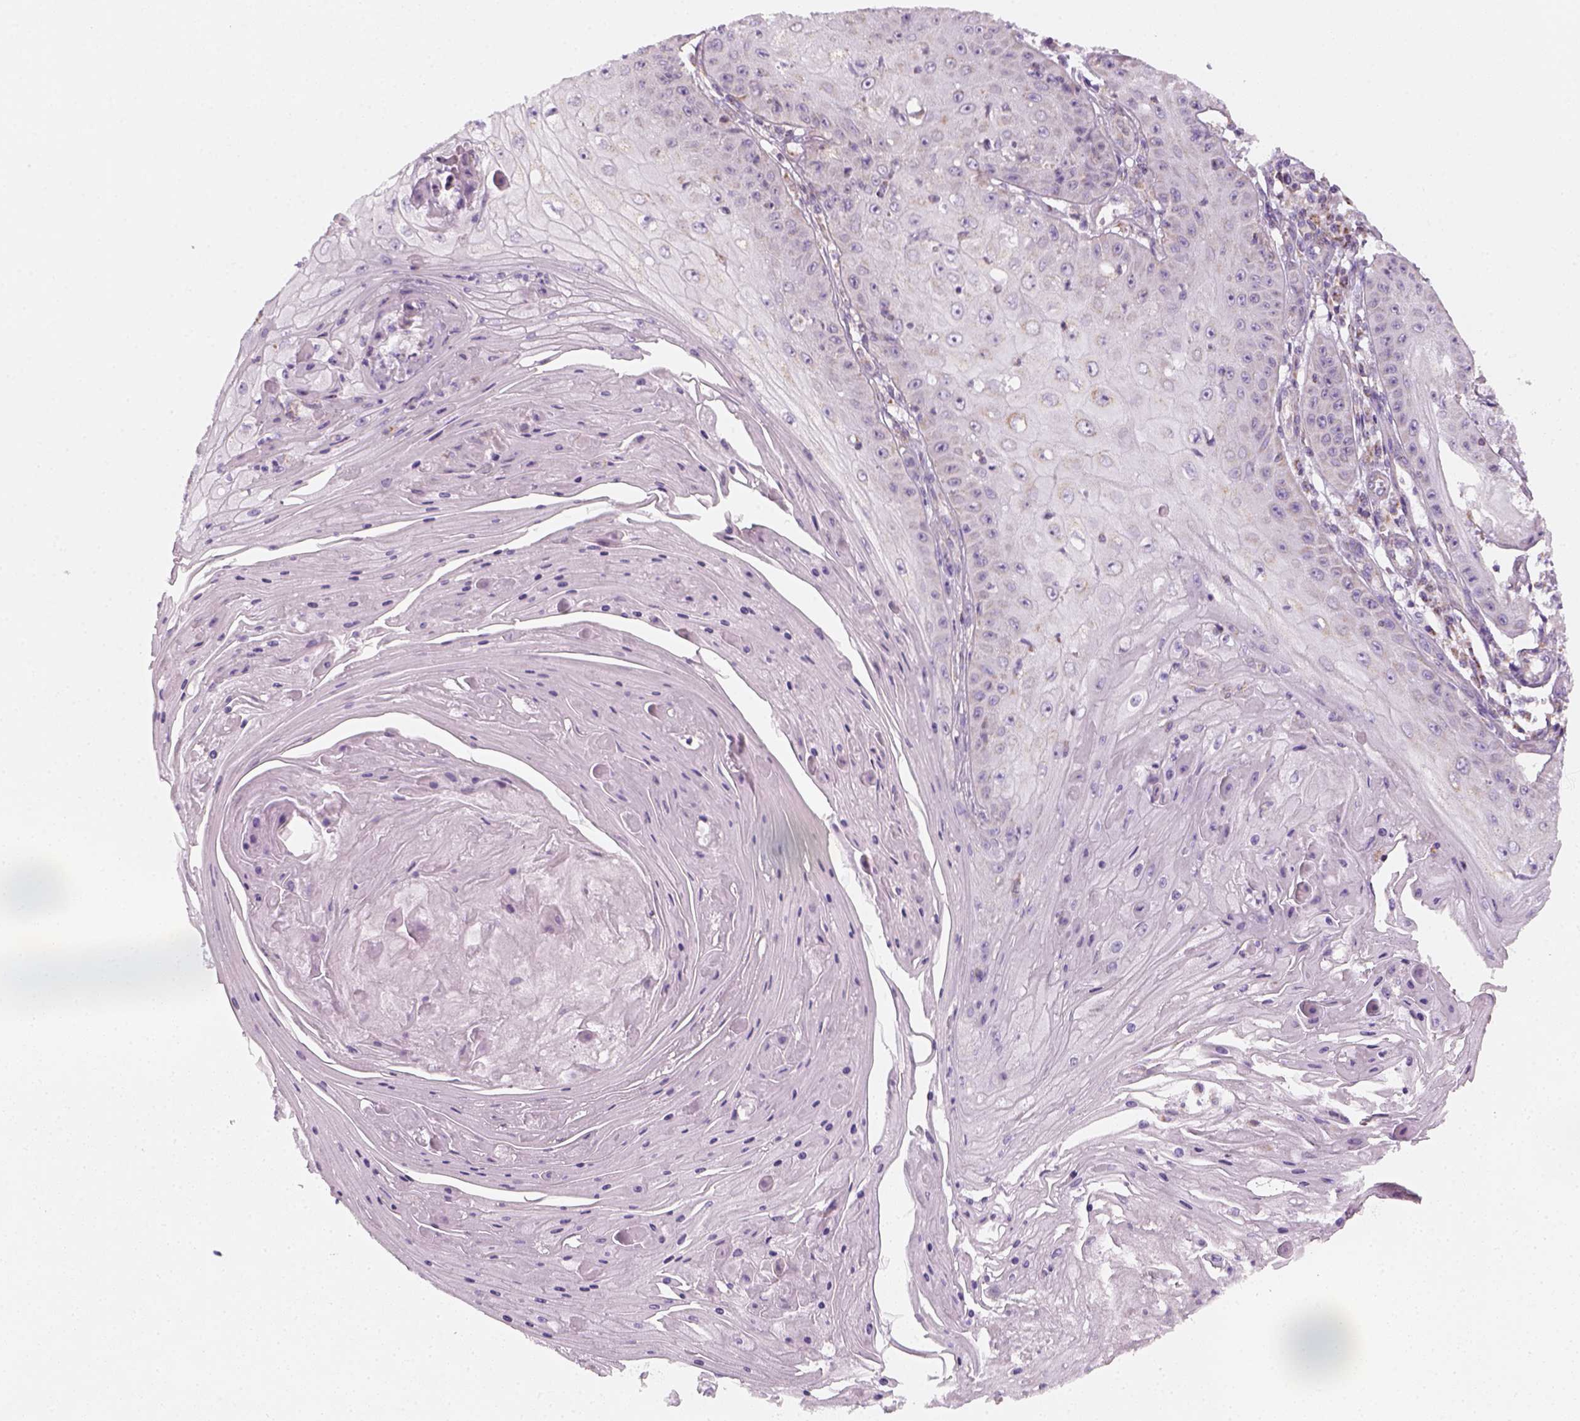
{"staining": {"intensity": "negative", "quantity": "none", "location": "none"}, "tissue": "skin cancer", "cell_type": "Tumor cells", "image_type": "cancer", "snomed": [{"axis": "morphology", "description": "Squamous cell carcinoma, NOS"}, {"axis": "topography", "description": "Skin"}], "caption": "A high-resolution micrograph shows IHC staining of skin cancer, which displays no significant expression in tumor cells.", "gene": "AWAT2", "patient": {"sex": "male", "age": 70}}